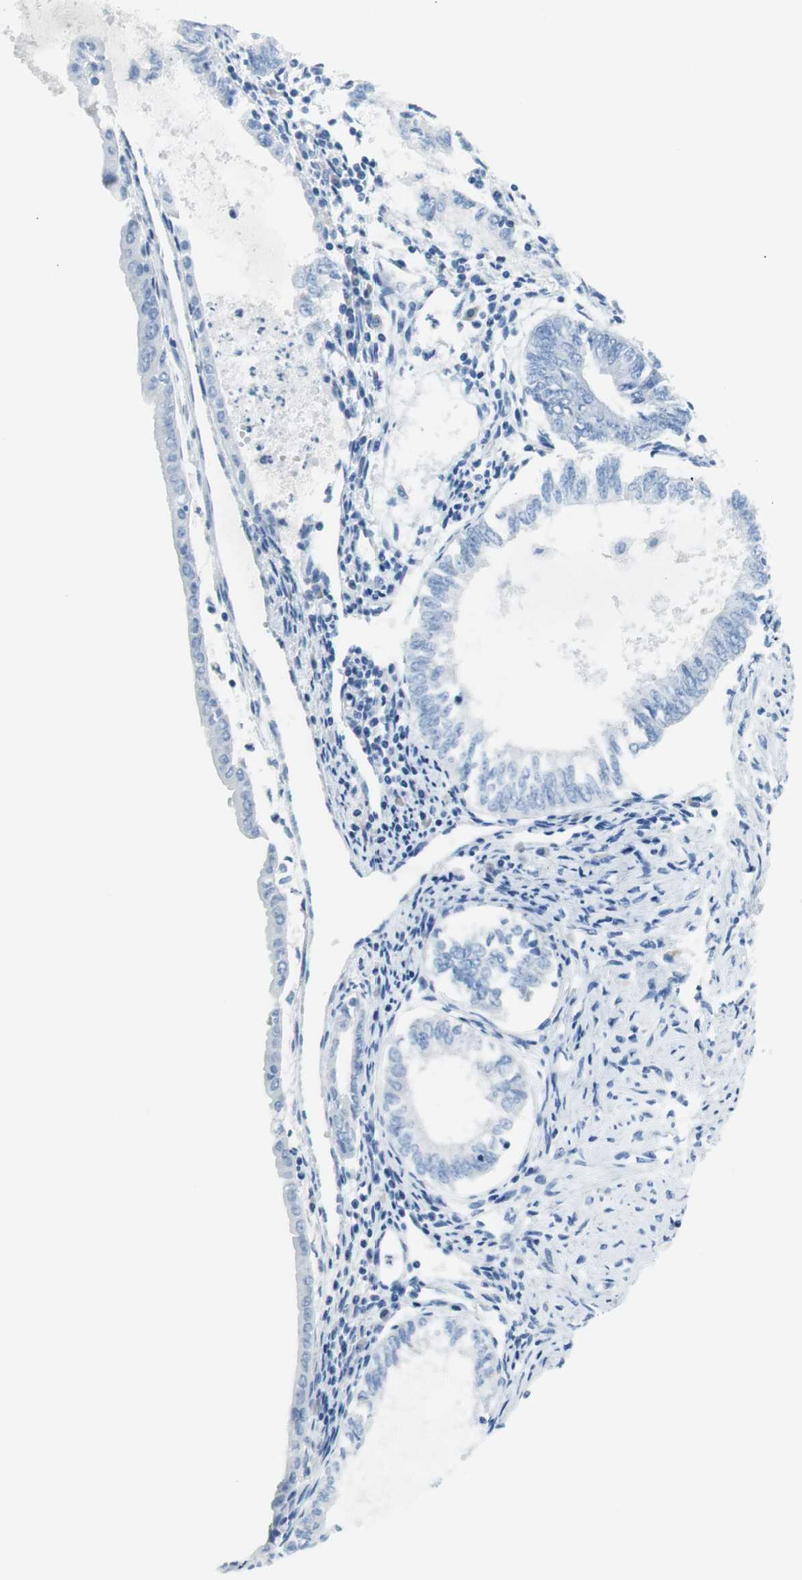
{"staining": {"intensity": "negative", "quantity": "none", "location": "none"}, "tissue": "endometrial cancer", "cell_type": "Tumor cells", "image_type": "cancer", "snomed": [{"axis": "morphology", "description": "Adenocarcinoma, NOS"}, {"axis": "topography", "description": "Endometrium"}], "caption": "Tumor cells show no significant protein positivity in endometrial cancer (adenocarcinoma).", "gene": "MYH1", "patient": {"sex": "female", "age": 86}}